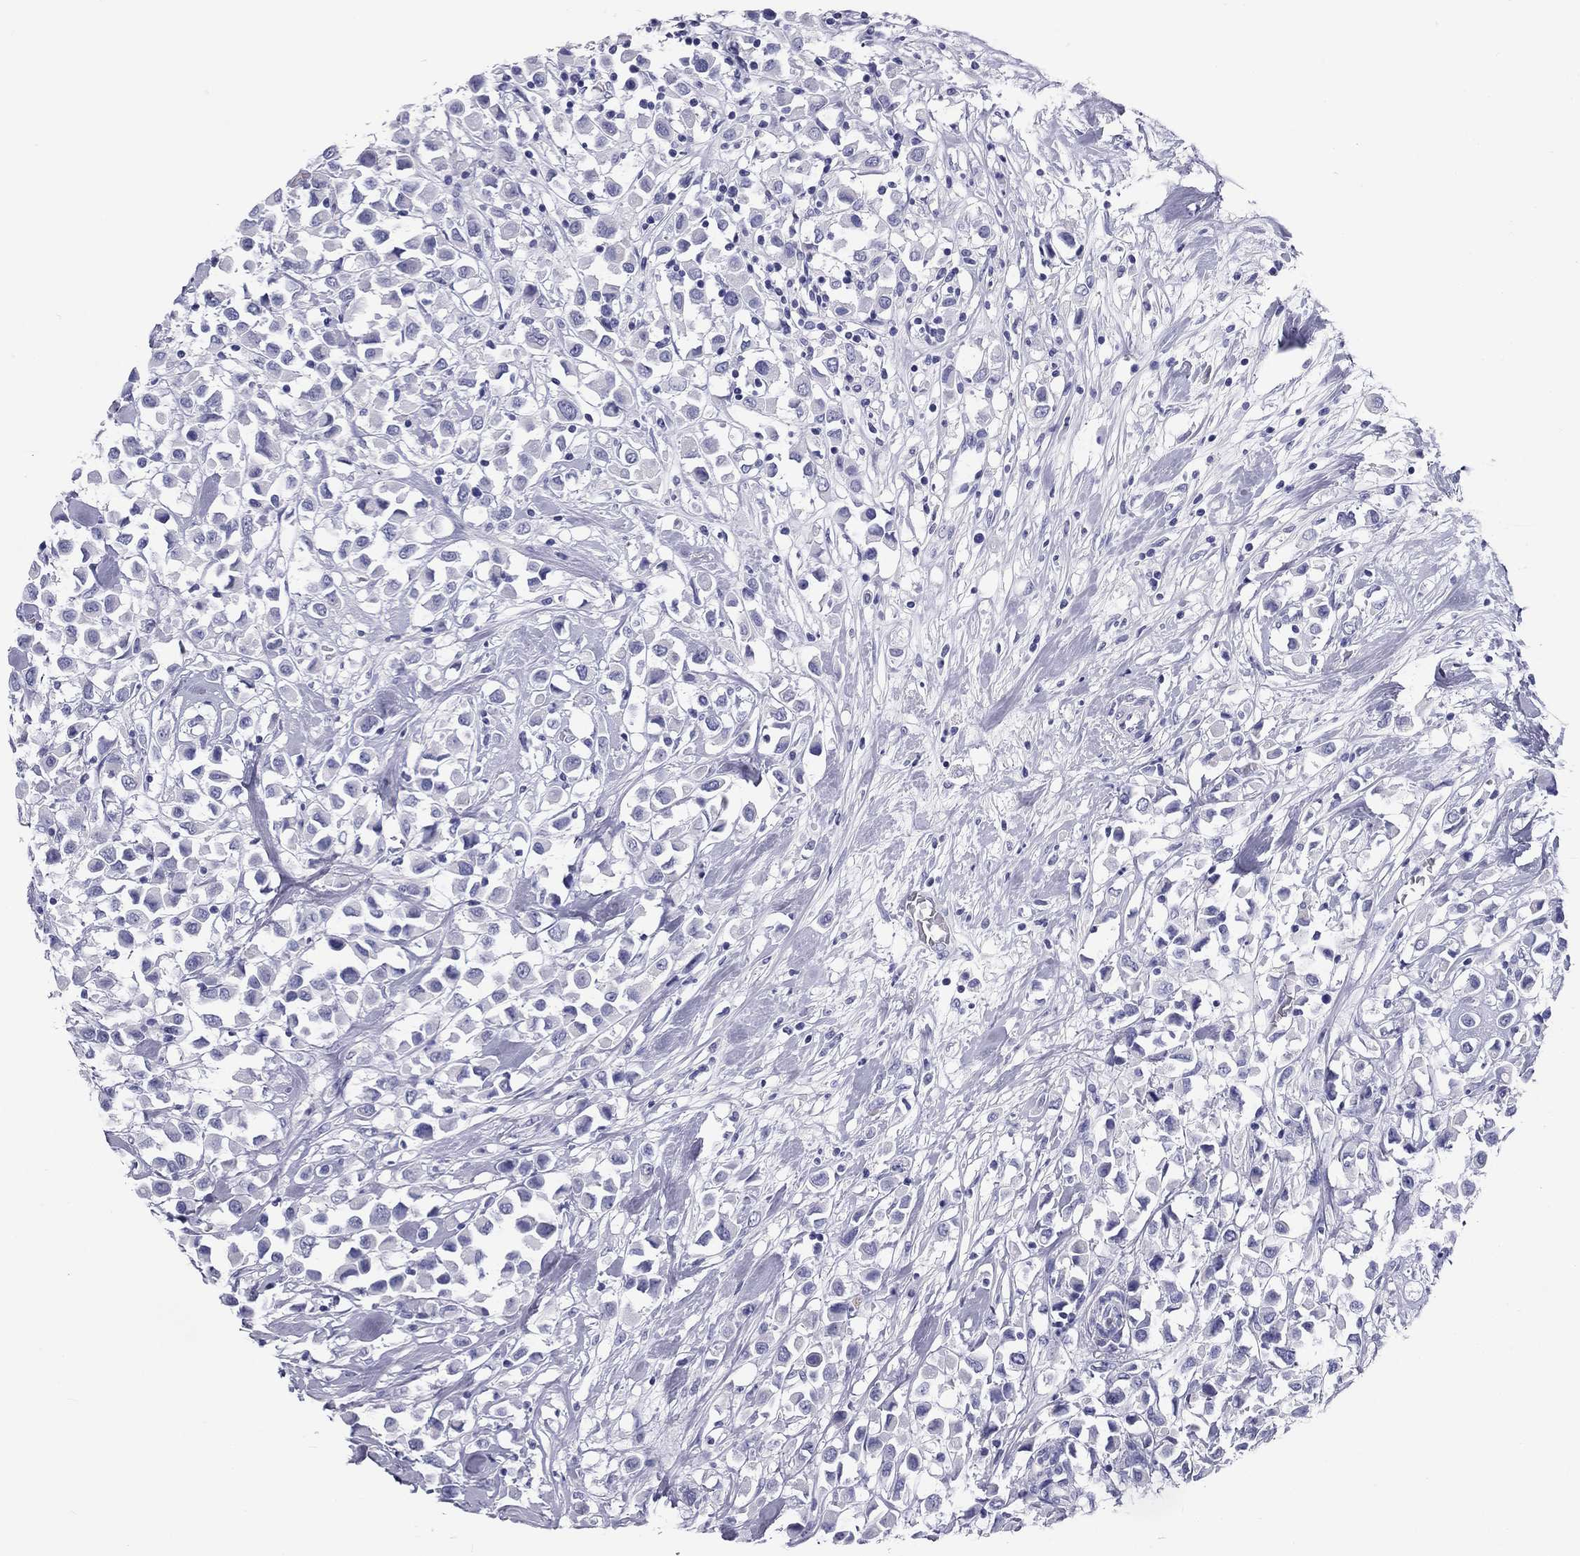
{"staining": {"intensity": "negative", "quantity": "none", "location": "none"}, "tissue": "breast cancer", "cell_type": "Tumor cells", "image_type": "cancer", "snomed": [{"axis": "morphology", "description": "Duct carcinoma"}, {"axis": "topography", "description": "Breast"}], "caption": "Breast cancer (invasive ductal carcinoma) was stained to show a protein in brown. There is no significant expression in tumor cells.", "gene": "DNALI1", "patient": {"sex": "female", "age": 61}}